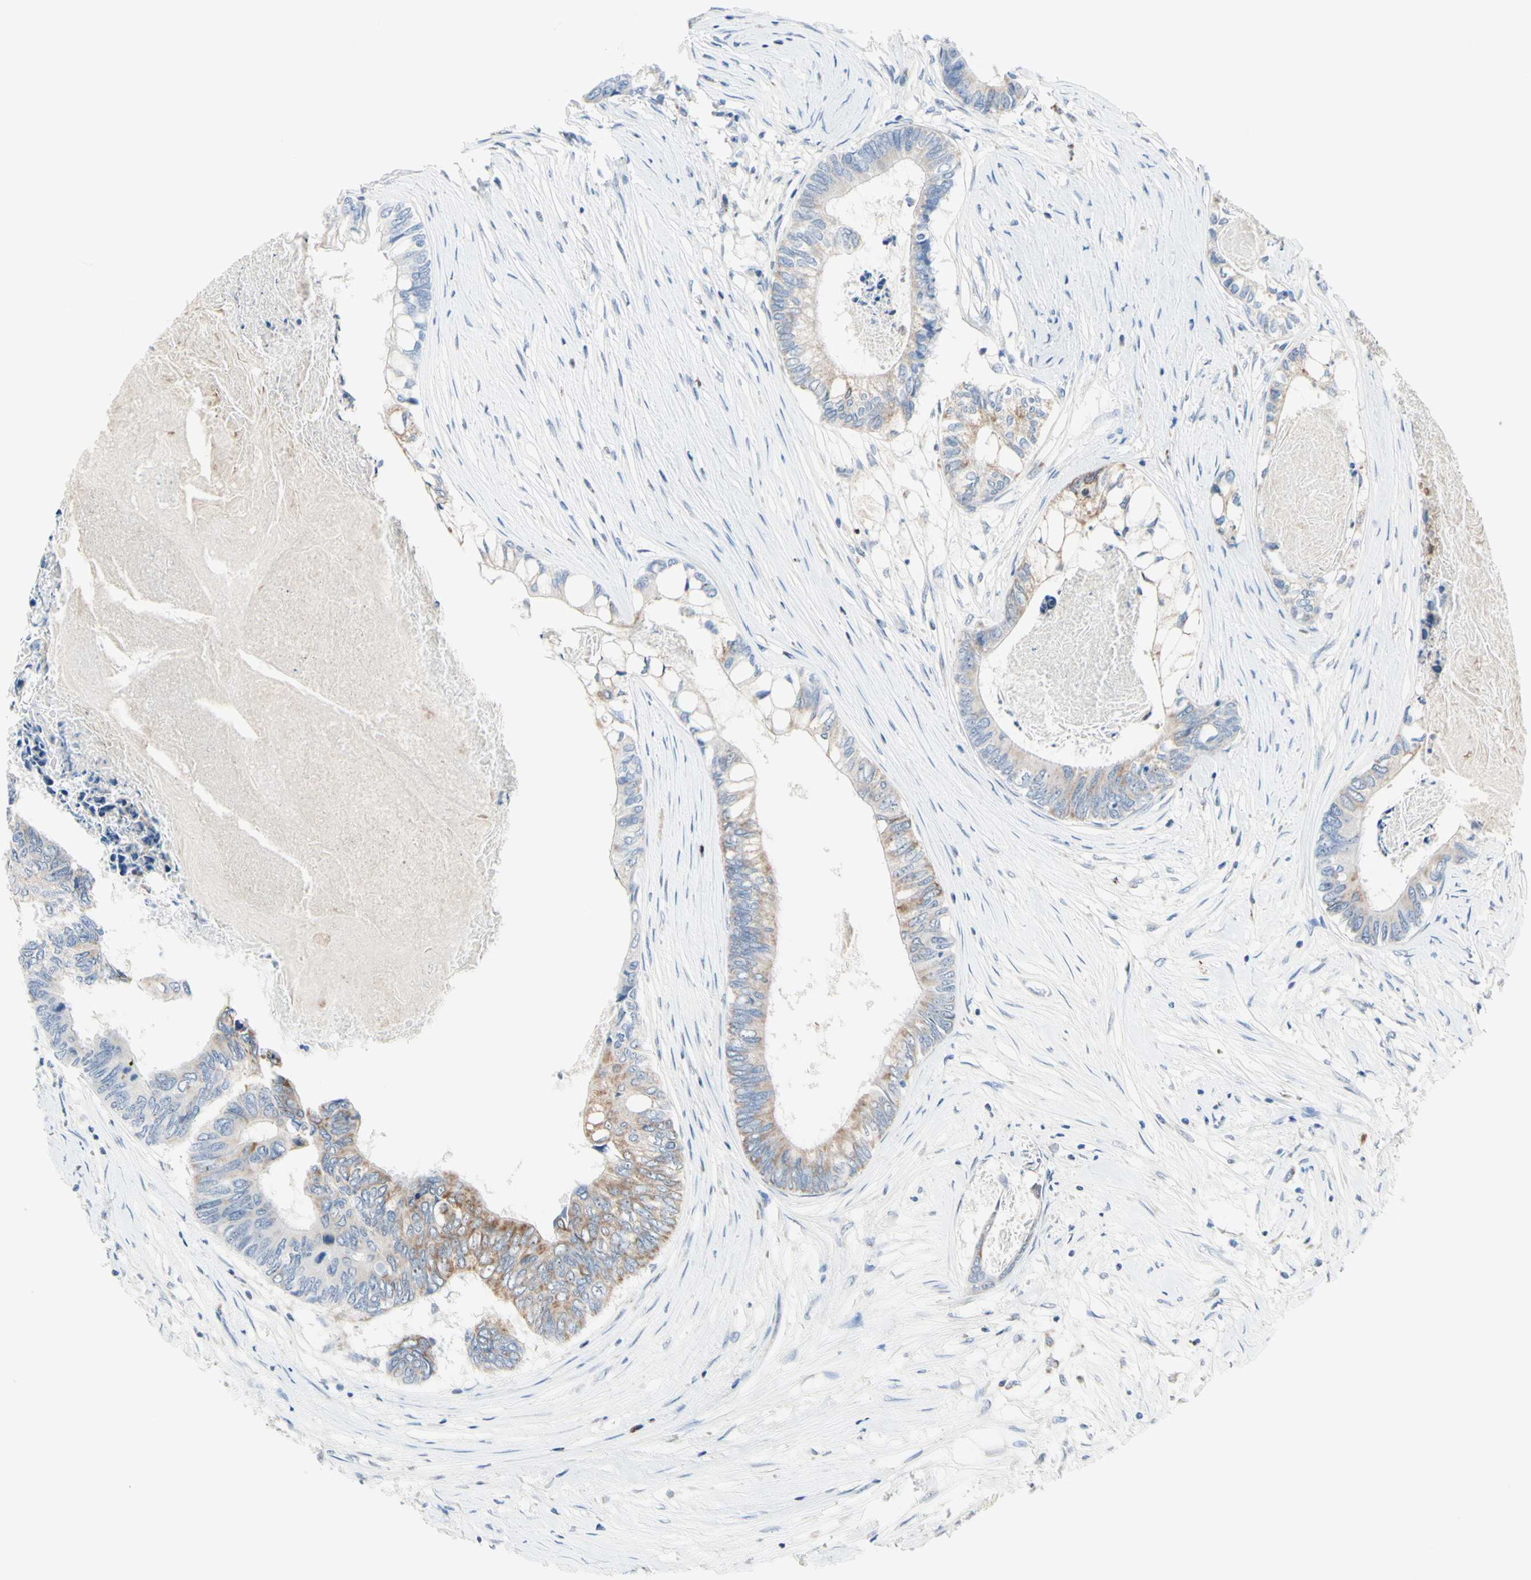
{"staining": {"intensity": "weak", "quantity": "25%-75%", "location": "cytoplasmic/membranous"}, "tissue": "colorectal cancer", "cell_type": "Tumor cells", "image_type": "cancer", "snomed": [{"axis": "morphology", "description": "Adenocarcinoma, NOS"}, {"axis": "topography", "description": "Rectum"}], "caption": "Human adenocarcinoma (colorectal) stained with a brown dye demonstrates weak cytoplasmic/membranous positive expression in approximately 25%-75% of tumor cells.", "gene": "CYSLTR1", "patient": {"sex": "male", "age": 63}}